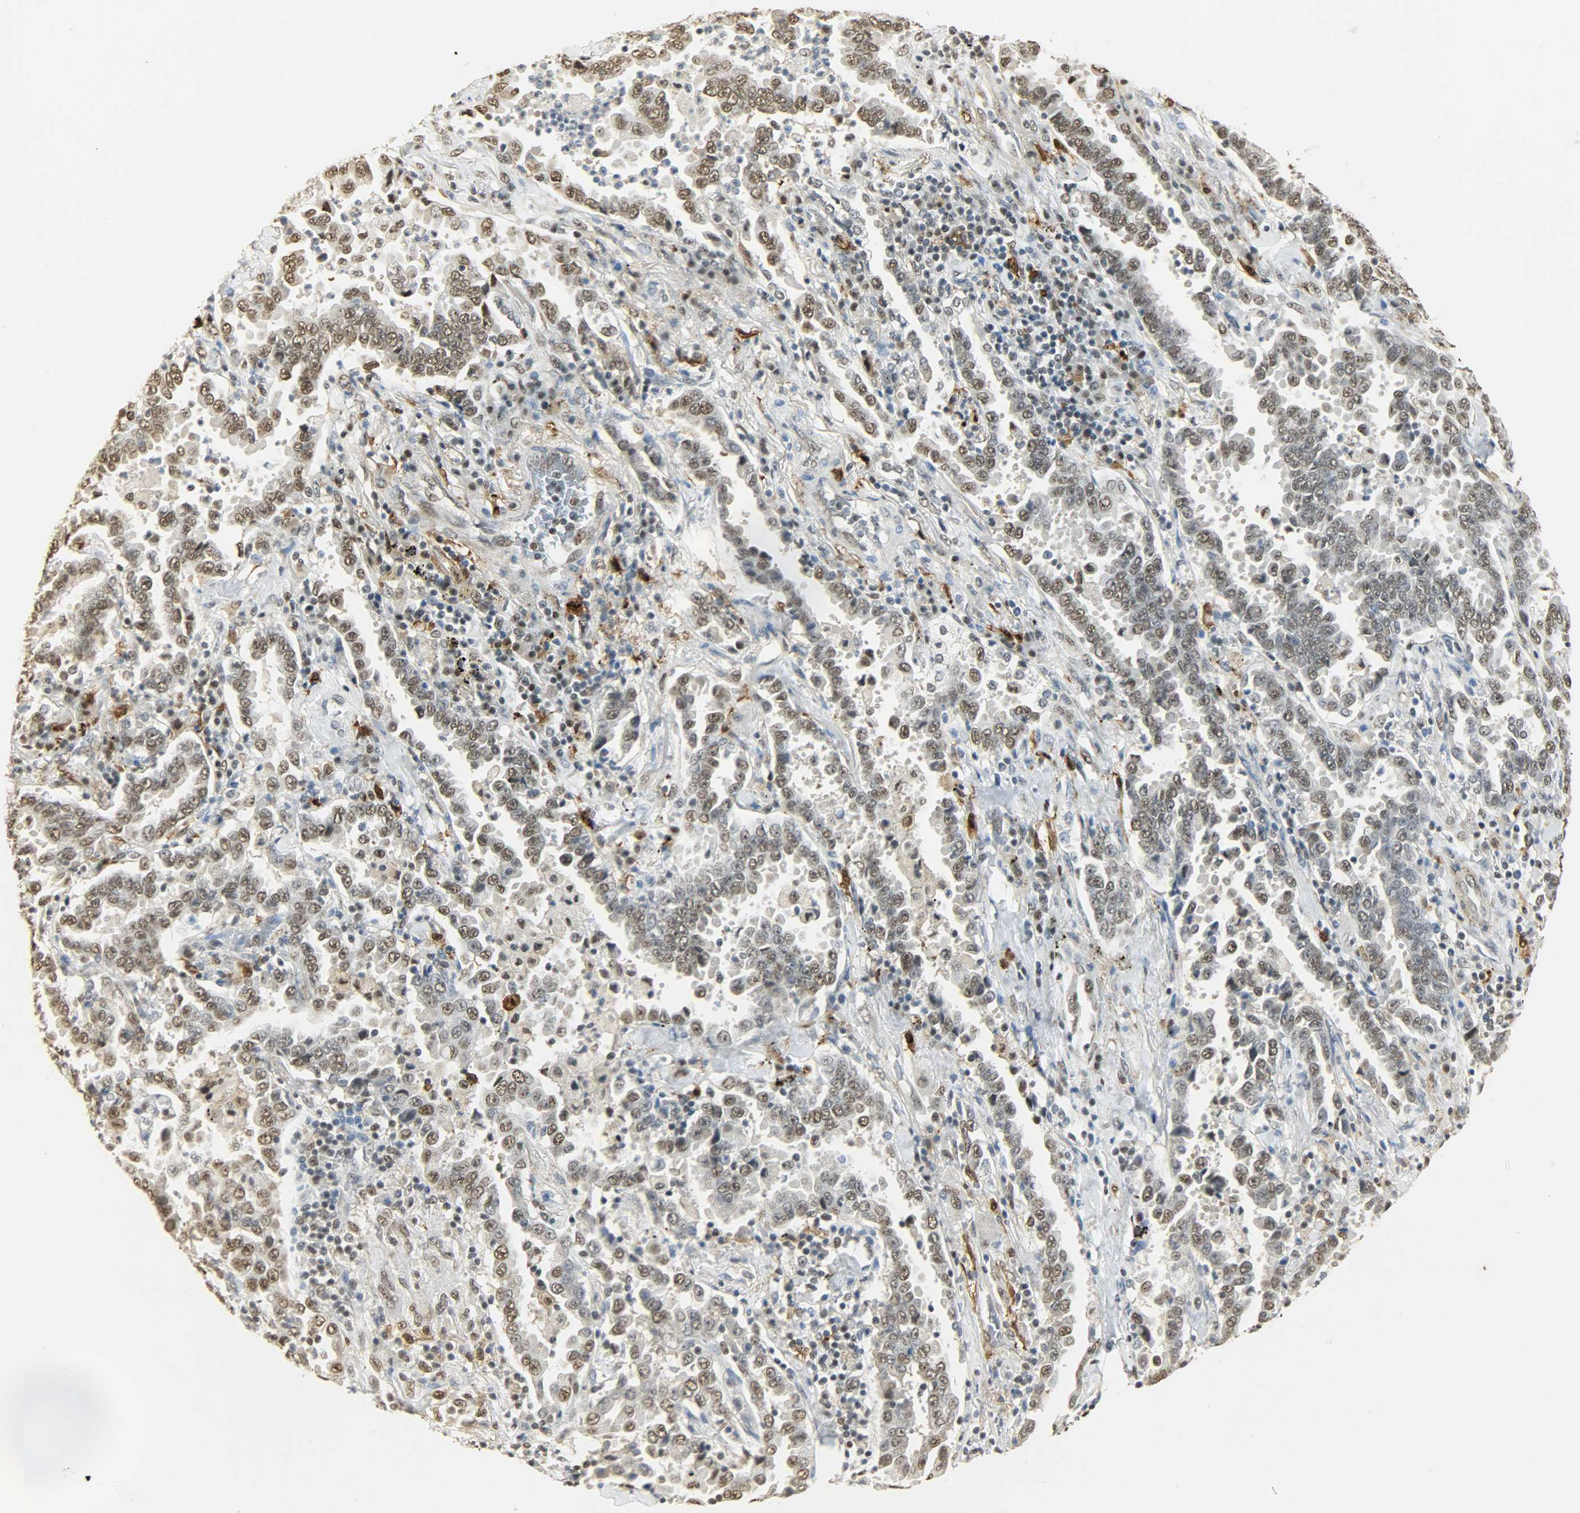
{"staining": {"intensity": "moderate", "quantity": ">75%", "location": "nuclear"}, "tissue": "lung cancer", "cell_type": "Tumor cells", "image_type": "cancer", "snomed": [{"axis": "morphology", "description": "Normal tissue, NOS"}, {"axis": "morphology", "description": "Inflammation, NOS"}, {"axis": "morphology", "description": "Adenocarcinoma, NOS"}, {"axis": "topography", "description": "Lung"}], "caption": "Immunohistochemical staining of human lung cancer reveals moderate nuclear protein positivity in about >75% of tumor cells. Using DAB (brown) and hematoxylin (blue) stains, captured at high magnification using brightfield microscopy.", "gene": "NGFR", "patient": {"sex": "female", "age": 64}}